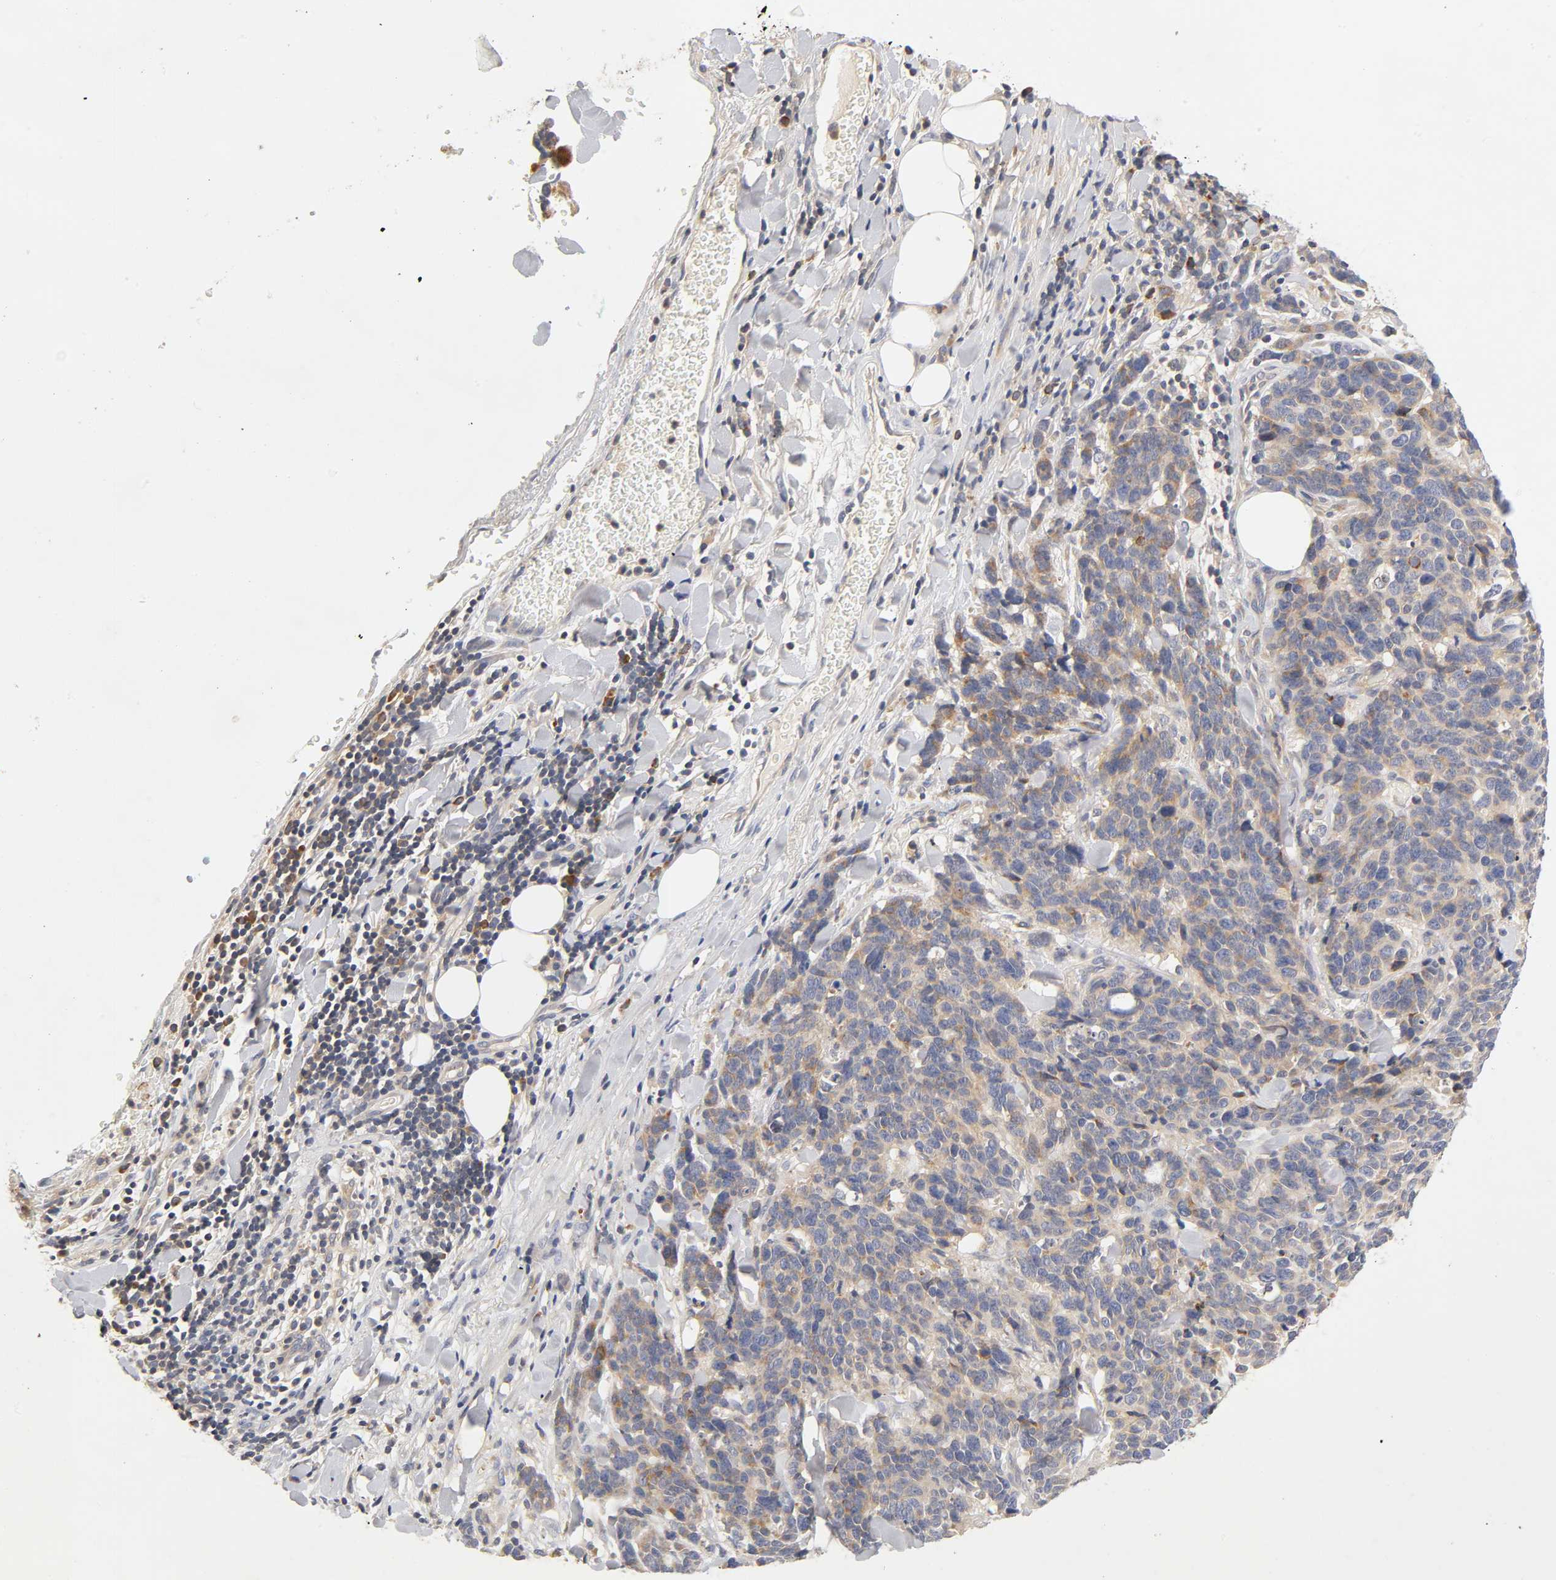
{"staining": {"intensity": "weak", "quantity": "25%-75%", "location": "cytoplasmic/membranous"}, "tissue": "lung cancer", "cell_type": "Tumor cells", "image_type": "cancer", "snomed": [{"axis": "morphology", "description": "Neoplasm, malignant, NOS"}, {"axis": "topography", "description": "Lung"}], "caption": "The photomicrograph demonstrates immunohistochemical staining of malignant neoplasm (lung). There is weak cytoplasmic/membranous staining is seen in approximately 25%-75% of tumor cells.", "gene": "RHOA", "patient": {"sex": "female", "age": 58}}